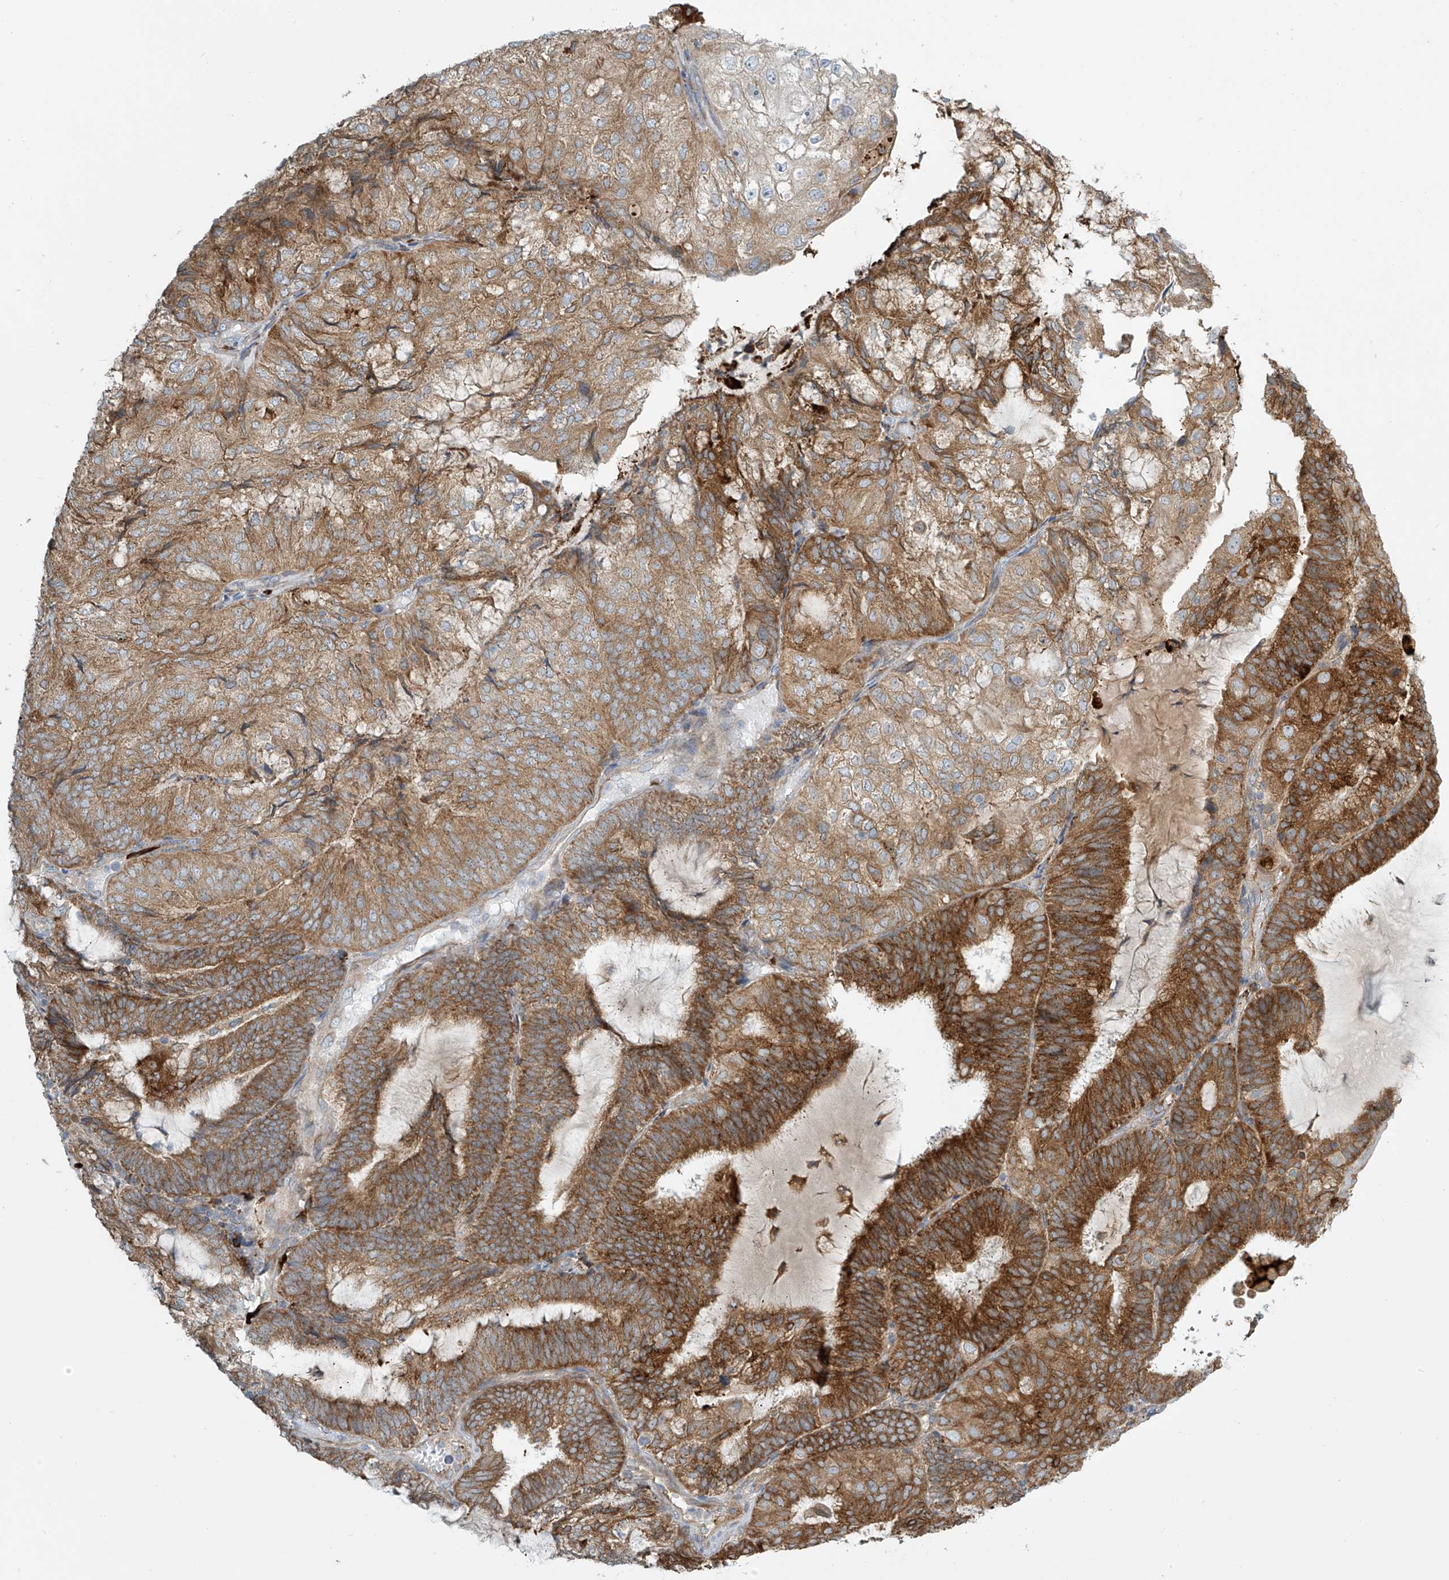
{"staining": {"intensity": "moderate", "quantity": ">75%", "location": "cytoplasmic/membranous"}, "tissue": "endometrial cancer", "cell_type": "Tumor cells", "image_type": "cancer", "snomed": [{"axis": "morphology", "description": "Adenocarcinoma, NOS"}, {"axis": "topography", "description": "Endometrium"}], "caption": "Immunohistochemical staining of human endometrial cancer shows moderate cytoplasmic/membranous protein staining in approximately >75% of tumor cells.", "gene": "LZTS3", "patient": {"sex": "female", "age": 81}}